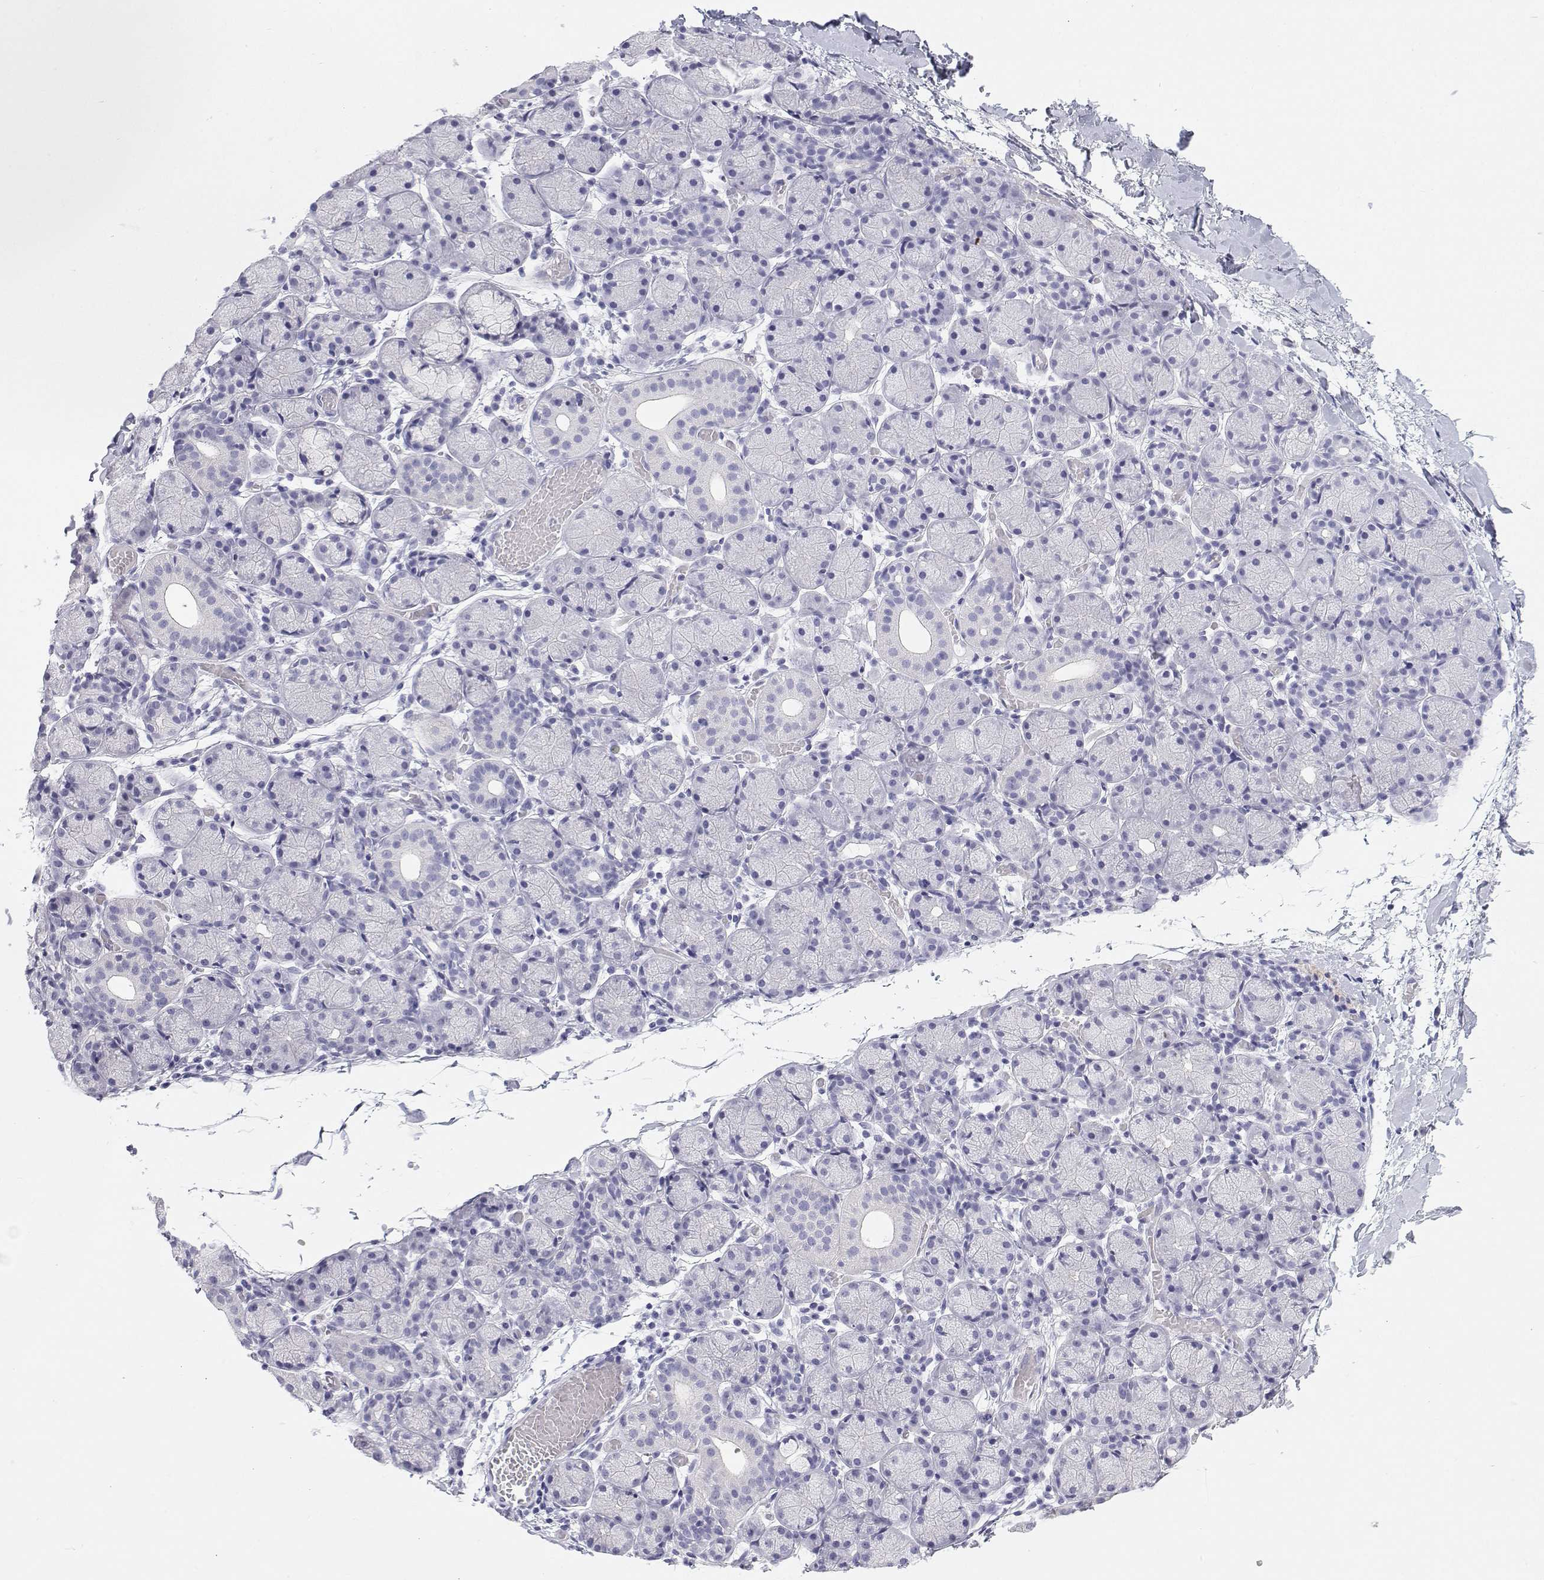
{"staining": {"intensity": "negative", "quantity": "none", "location": "none"}, "tissue": "salivary gland", "cell_type": "Glandular cells", "image_type": "normal", "snomed": [{"axis": "morphology", "description": "Normal tissue, NOS"}, {"axis": "topography", "description": "Salivary gland"}], "caption": "A micrograph of salivary gland stained for a protein shows no brown staining in glandular cells. (Stains: DAB (3,3'-diaminobenzidine) immunohistochemistry (IHC) with hematoxylin counter stain, Microscopy: brightfield microscopy at high magnification).", "gene": "BHMT", "patient": {"sex": "female", "age": 24}}